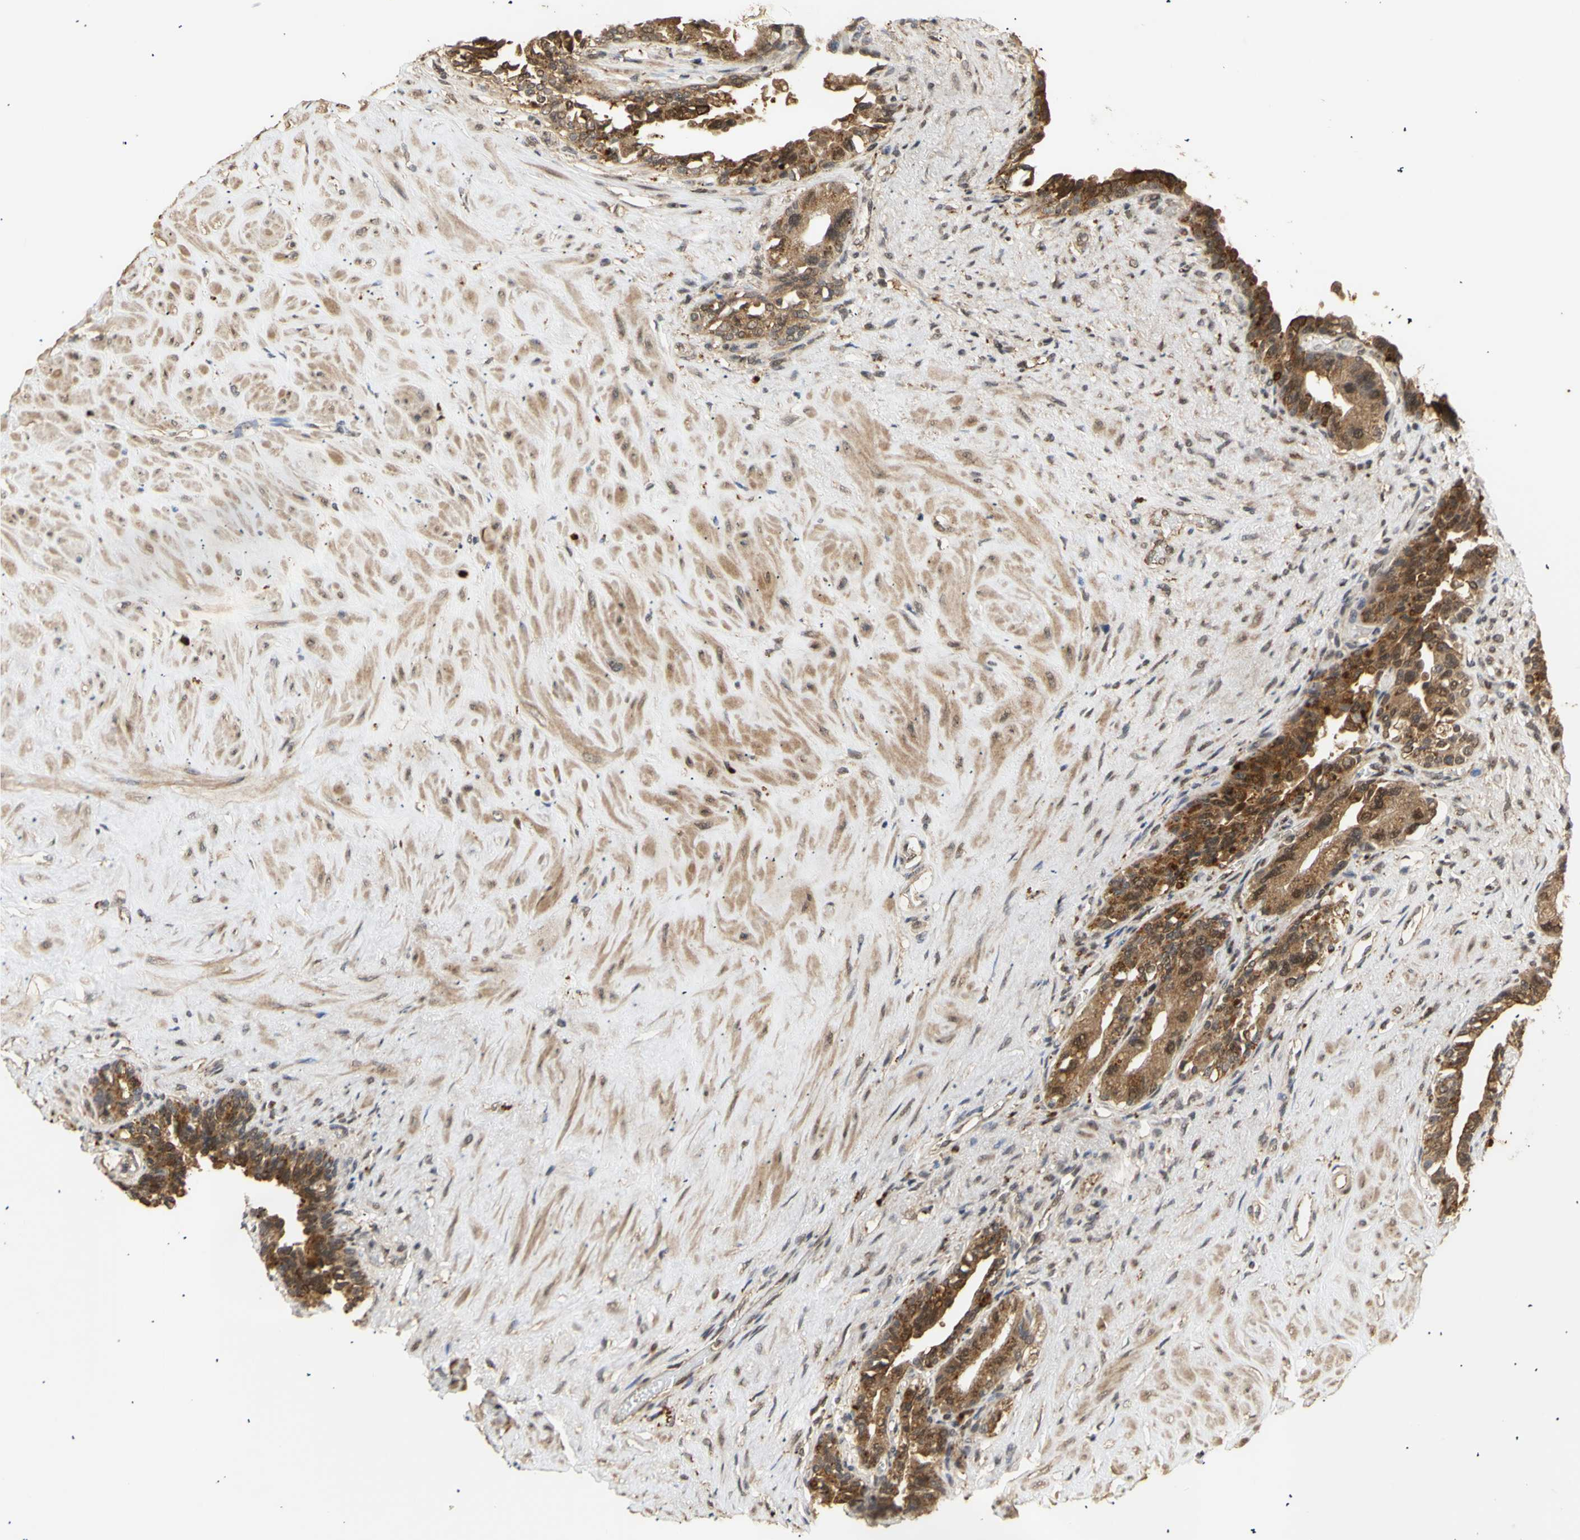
{"staining": {"intensity": "moderate", "quantity": ">75%", "location": "cytoplasmic/membranous,nuclear"}, "tissue": "seminal vesicle", "cell_type": "Glandular cells", "image_type": "normal", "snomed": [{"axis": "morphology", "description": "Normal tissue, NOS"}, {"axis": "topography", "description": "Seminal veicle"}], "caption": "A histopathology image of human seminal vesicle stained for a protein displays moderate cytoplasmic/membranous,nuclear brown staining in glandular cells.", "gene": "GTF2E2", "patient": {"sex": "male", "age": 63}}